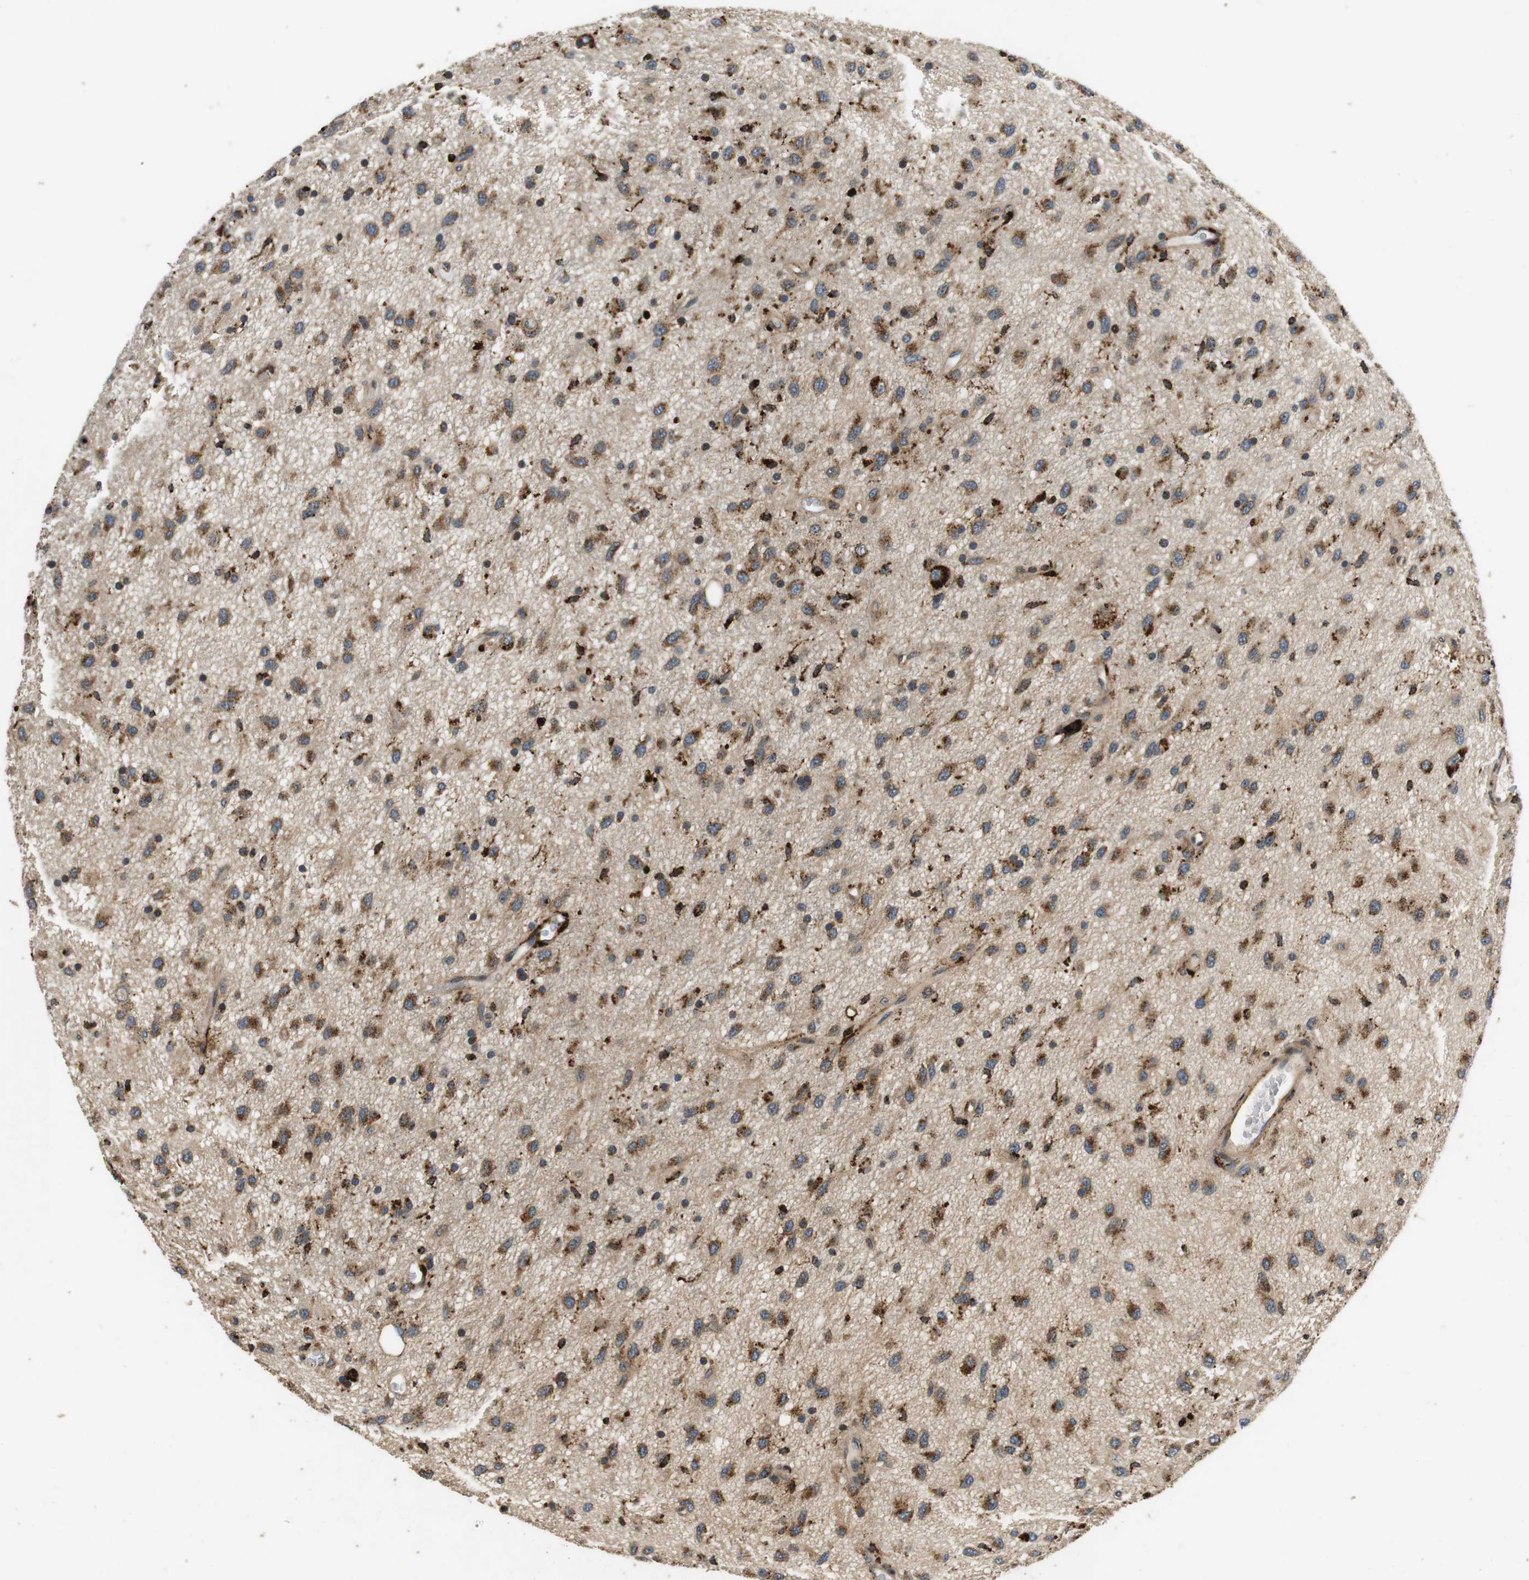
{"staining": {"intensity": "moderate", "quantity": ">75%", "location": "cytoplasmic/membranous"}, "tissue": "glioma", "cell_type": "Tumor cells", "image_type": "cancer", "snomed": [{"axis": "morphology", "description": "Glioma, malignant, Low grade"}, {"axis": "topography", "description": "Brain"}], "caption": "High-magnification brightfield microscopy of glioma stained with DAB (brown) and counterstained with hematoxylin (blue). tumor cells exhibit moderate cytoplasmic/membranous positivity is present in about>75% of cells.", "gene": "TXNRD1", "patient": {"sex": "male", "age": 77}}